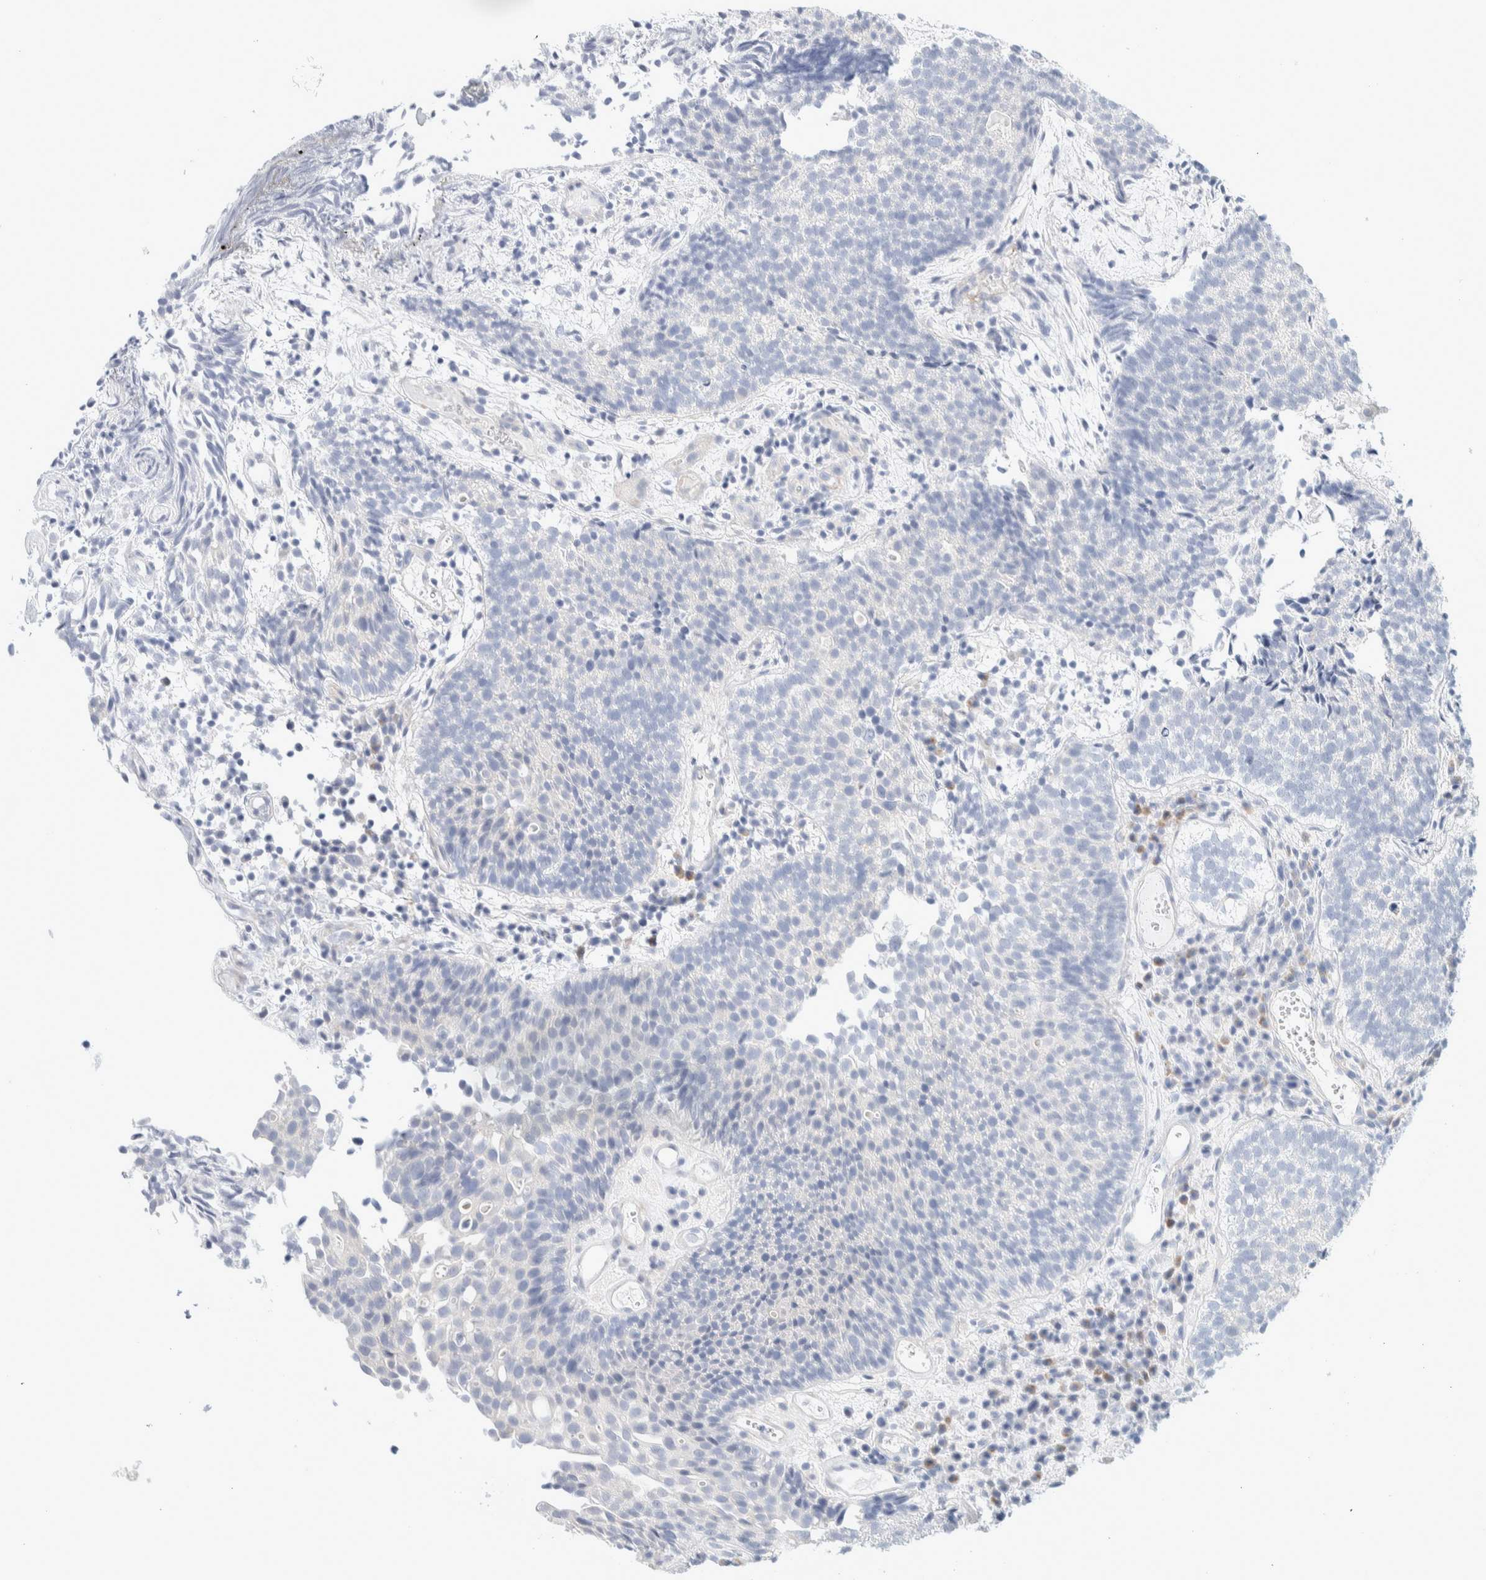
{"staining": {"intensity": "negative", "quantity": "none", "location": "none"}, "tissue": "urothelial cancer", "cell_type": "Tumor cells", "image_type": "cancer", "snomed": [{"axis": "morphology", "description": "Urothelial carcinoma, Low grade"}, {"axis": "topography", "description": "Urinary bladder"}], "caption": "Tumor cells show no significant expression in low-grade urothelial carcinoma.", "gene": "ATCAY", "patient": {"sex": "male", "age": 86}}